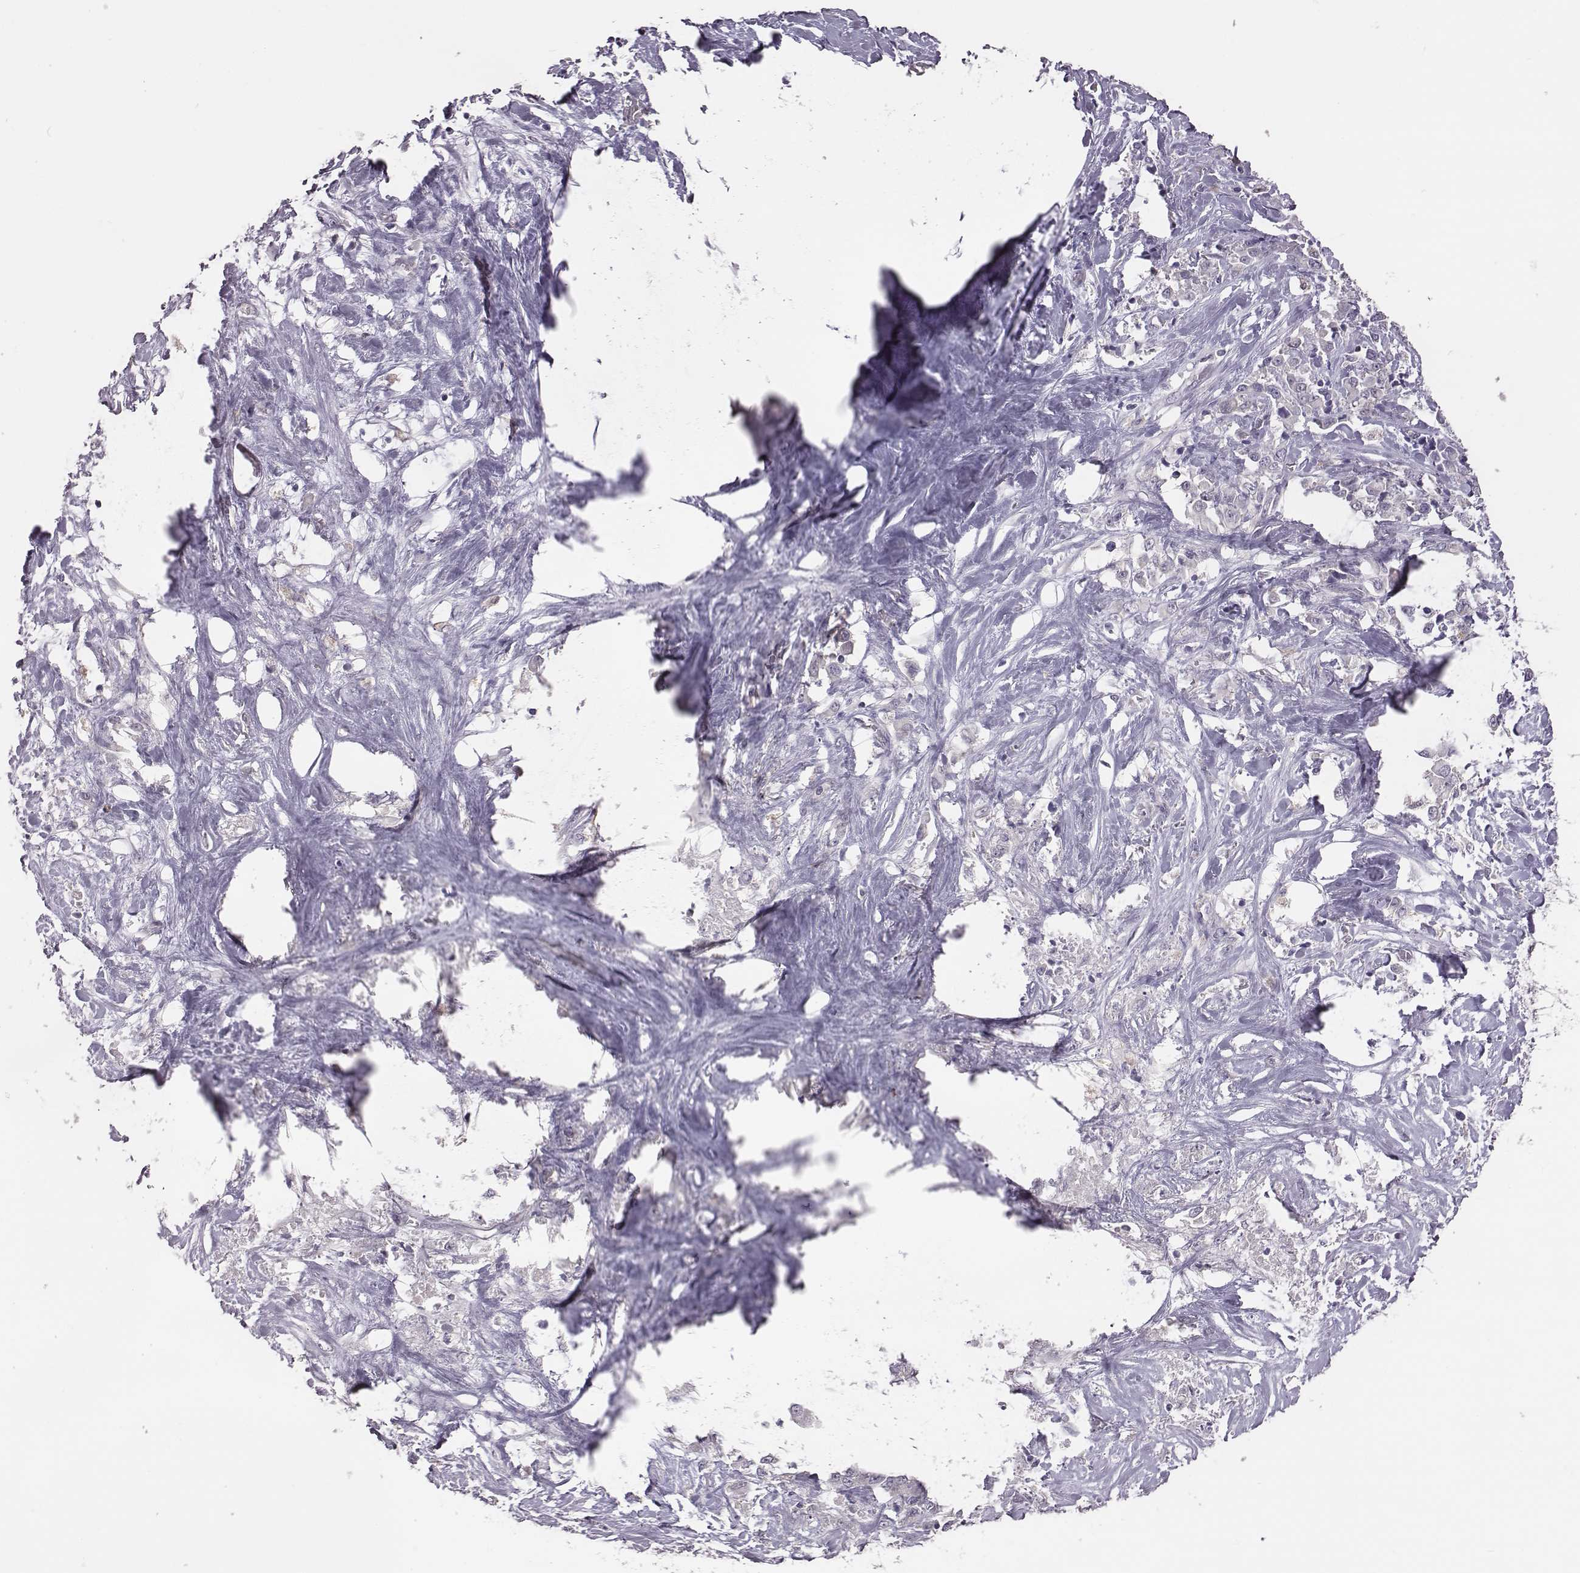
{"staining": {"intensity": "negative", "quantity": "none", "location": "none"}, "tissue": "stomach cancer", "cell_type": "Tumor cells", "image_type": "cancer", "snomed": [{"axis": "morphology", "description": "Adenocarcinoma, NOS"}, {"axis": "topography", "description": "Stomach"}], "caption": "A high-resolution micrograph shows immunohistochemistry (IHC) staining of stomach adenocarcinoma, which reveals no significant staining in tumor cells. Nuclei are stained in blue.", "gene": "KMO", "patient": {"sex": "female", "age": 76}}